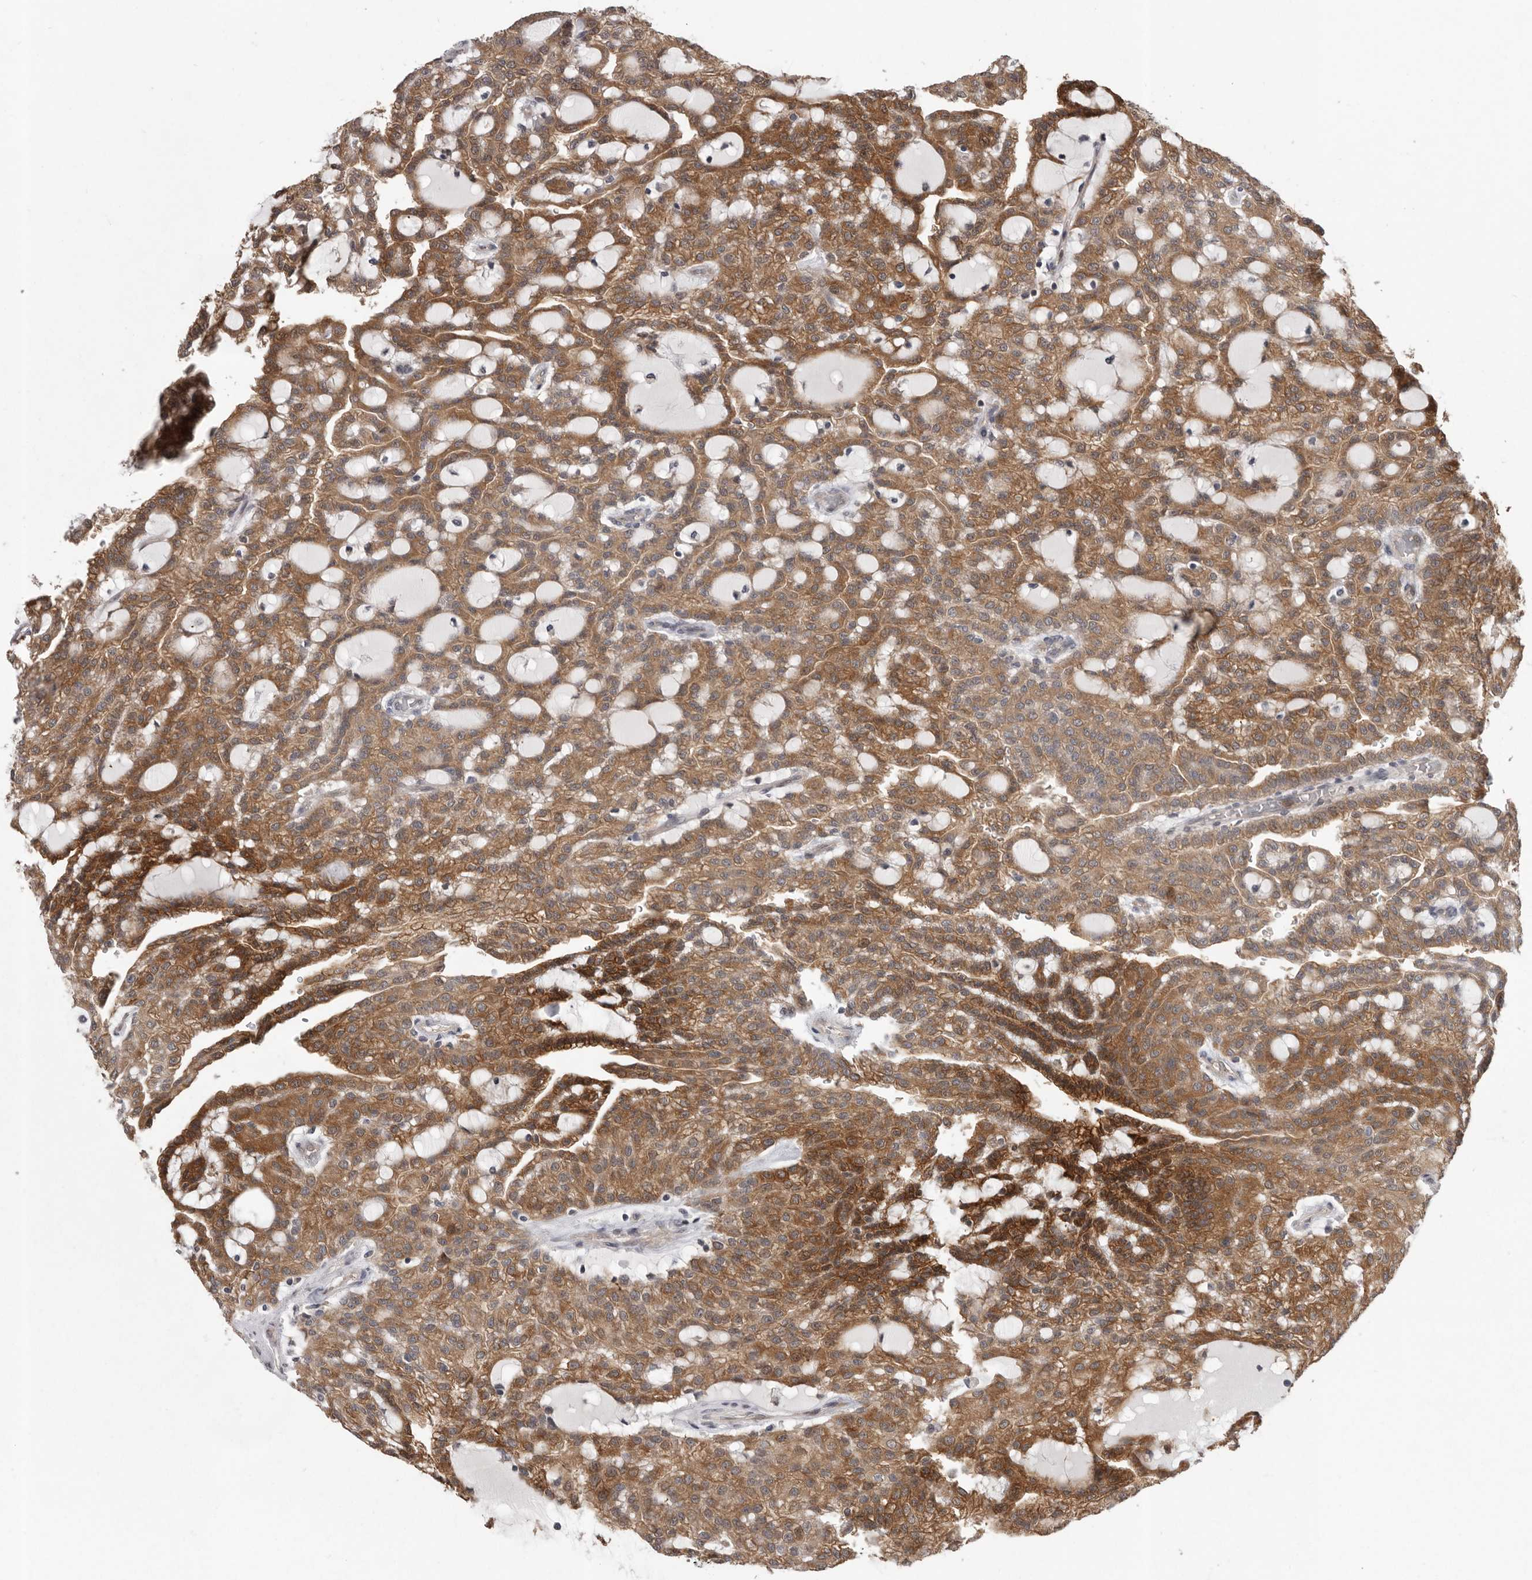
{"staining": {"intensity": "moderate", "quantity": ">75%", "location": "cytoplasmic/membranous"}, "tissue": "renal cancer", "cell_type": "Tumor cells", "image_type": "cancer", "snomed": [{"axis": "morphology", "description": "Adenocarcinoma, NOS"}, {"axis": "topography", "description": "Kidney"}], "caption": "Tumor cells exhibit medium levels of moderate cytoplasmic/membranous staining in approximately >75% of cells in human adenocarcinoma (renal).", "gene": "RALGPS2", "patient": {"sex": "male", "age": 63}}